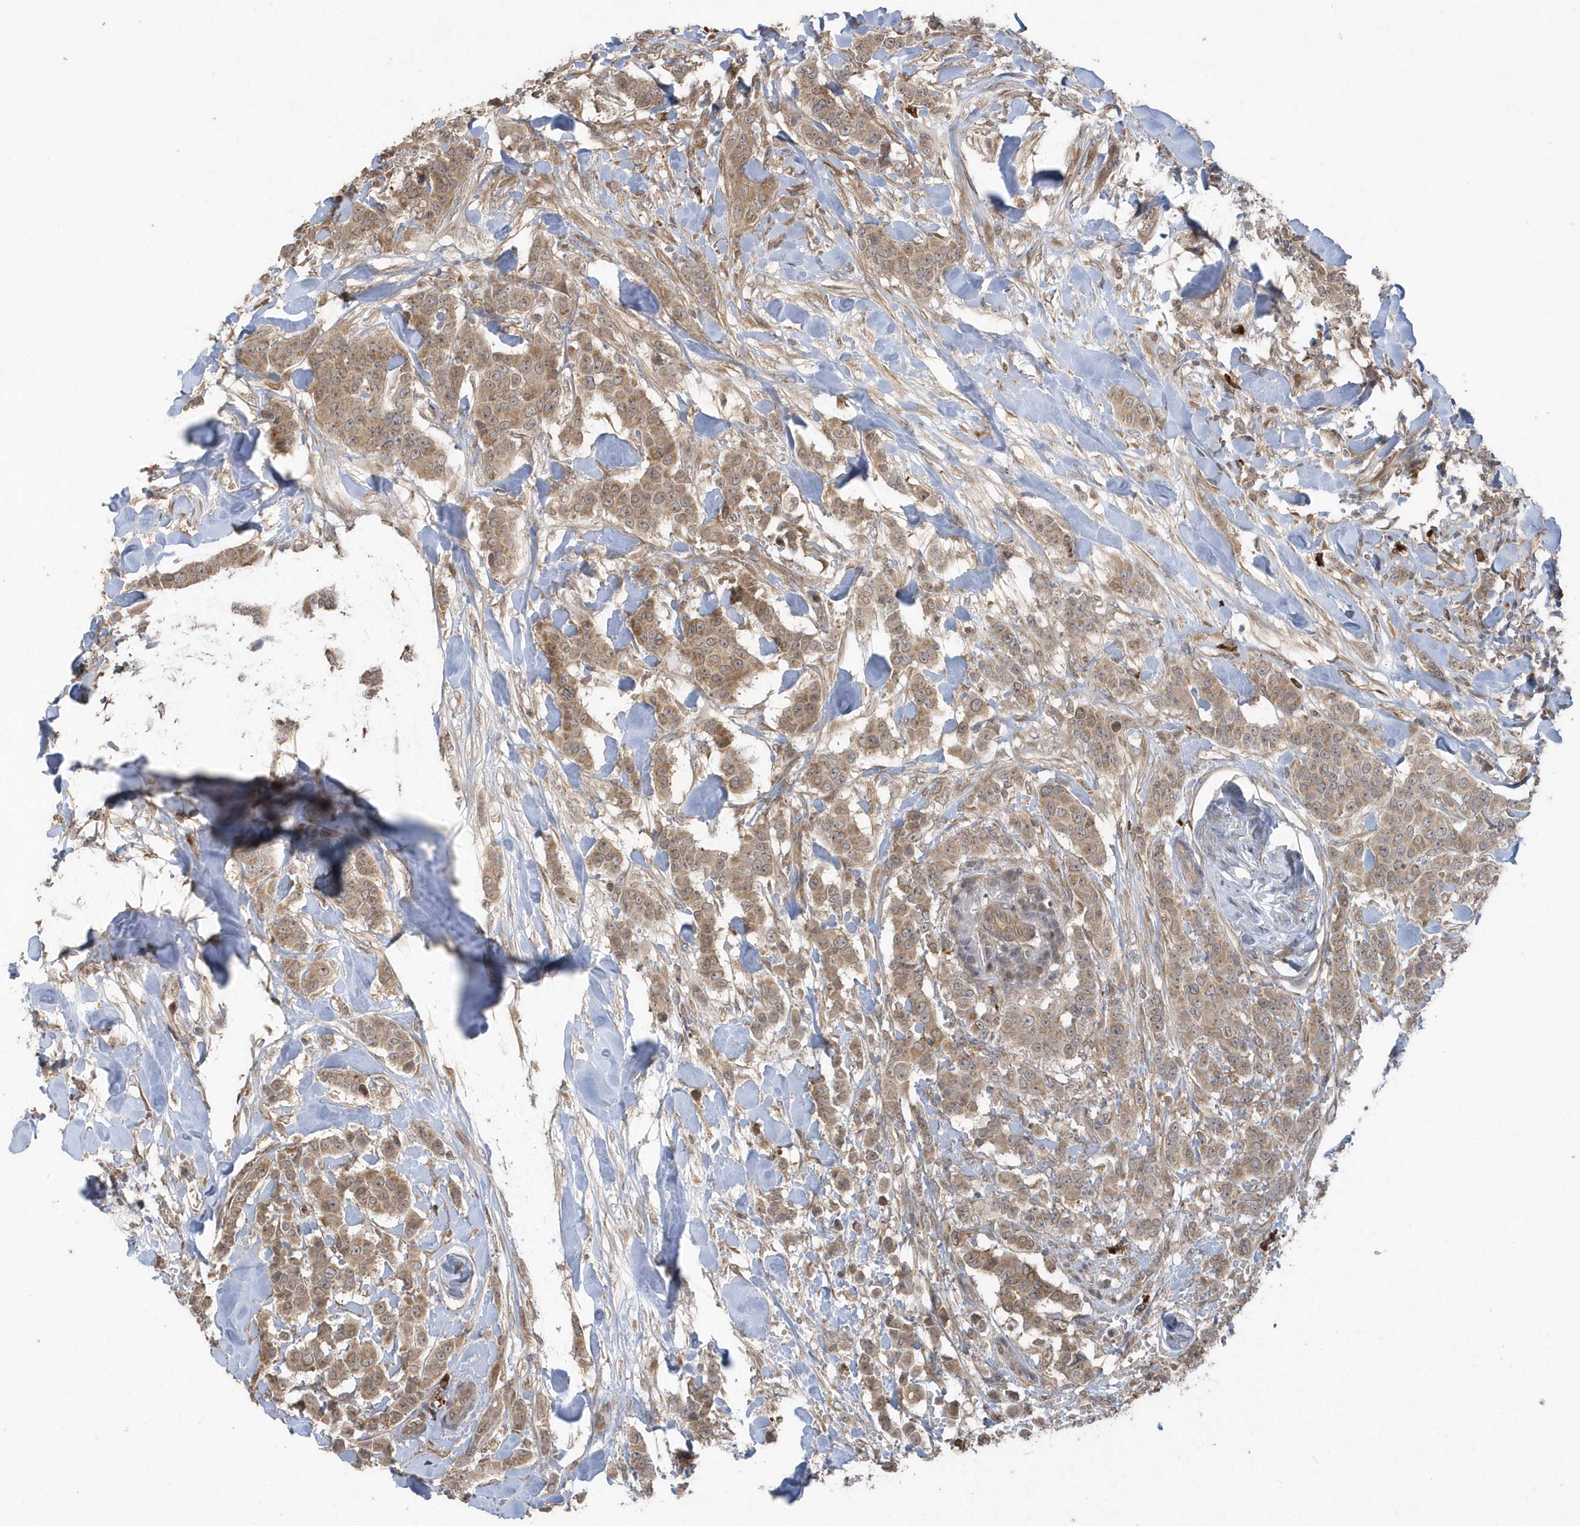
{"staining": {"intensity": "moderate", "quantity": ">75%", "location": "cytoplasmic/membranous"}, "tissue": "breast cancer", "cell_type": "Tumor cells", "image_type": "cancer", "snomed": [{"axis": "morphology", "description": "Duct carcinoma"}, {"axis": "topography", "description": "Breast"}], "caption": "IHC (DAB (3,3'-diaminobenzidine)) staining of breast intraductal carcinoma exhibits moderate cytoplasmic/membranous protein positivity in approximately >75% of tumor cells.", "gene": "HERPUD1", "patient": {"sex": "female", "age": 40}}